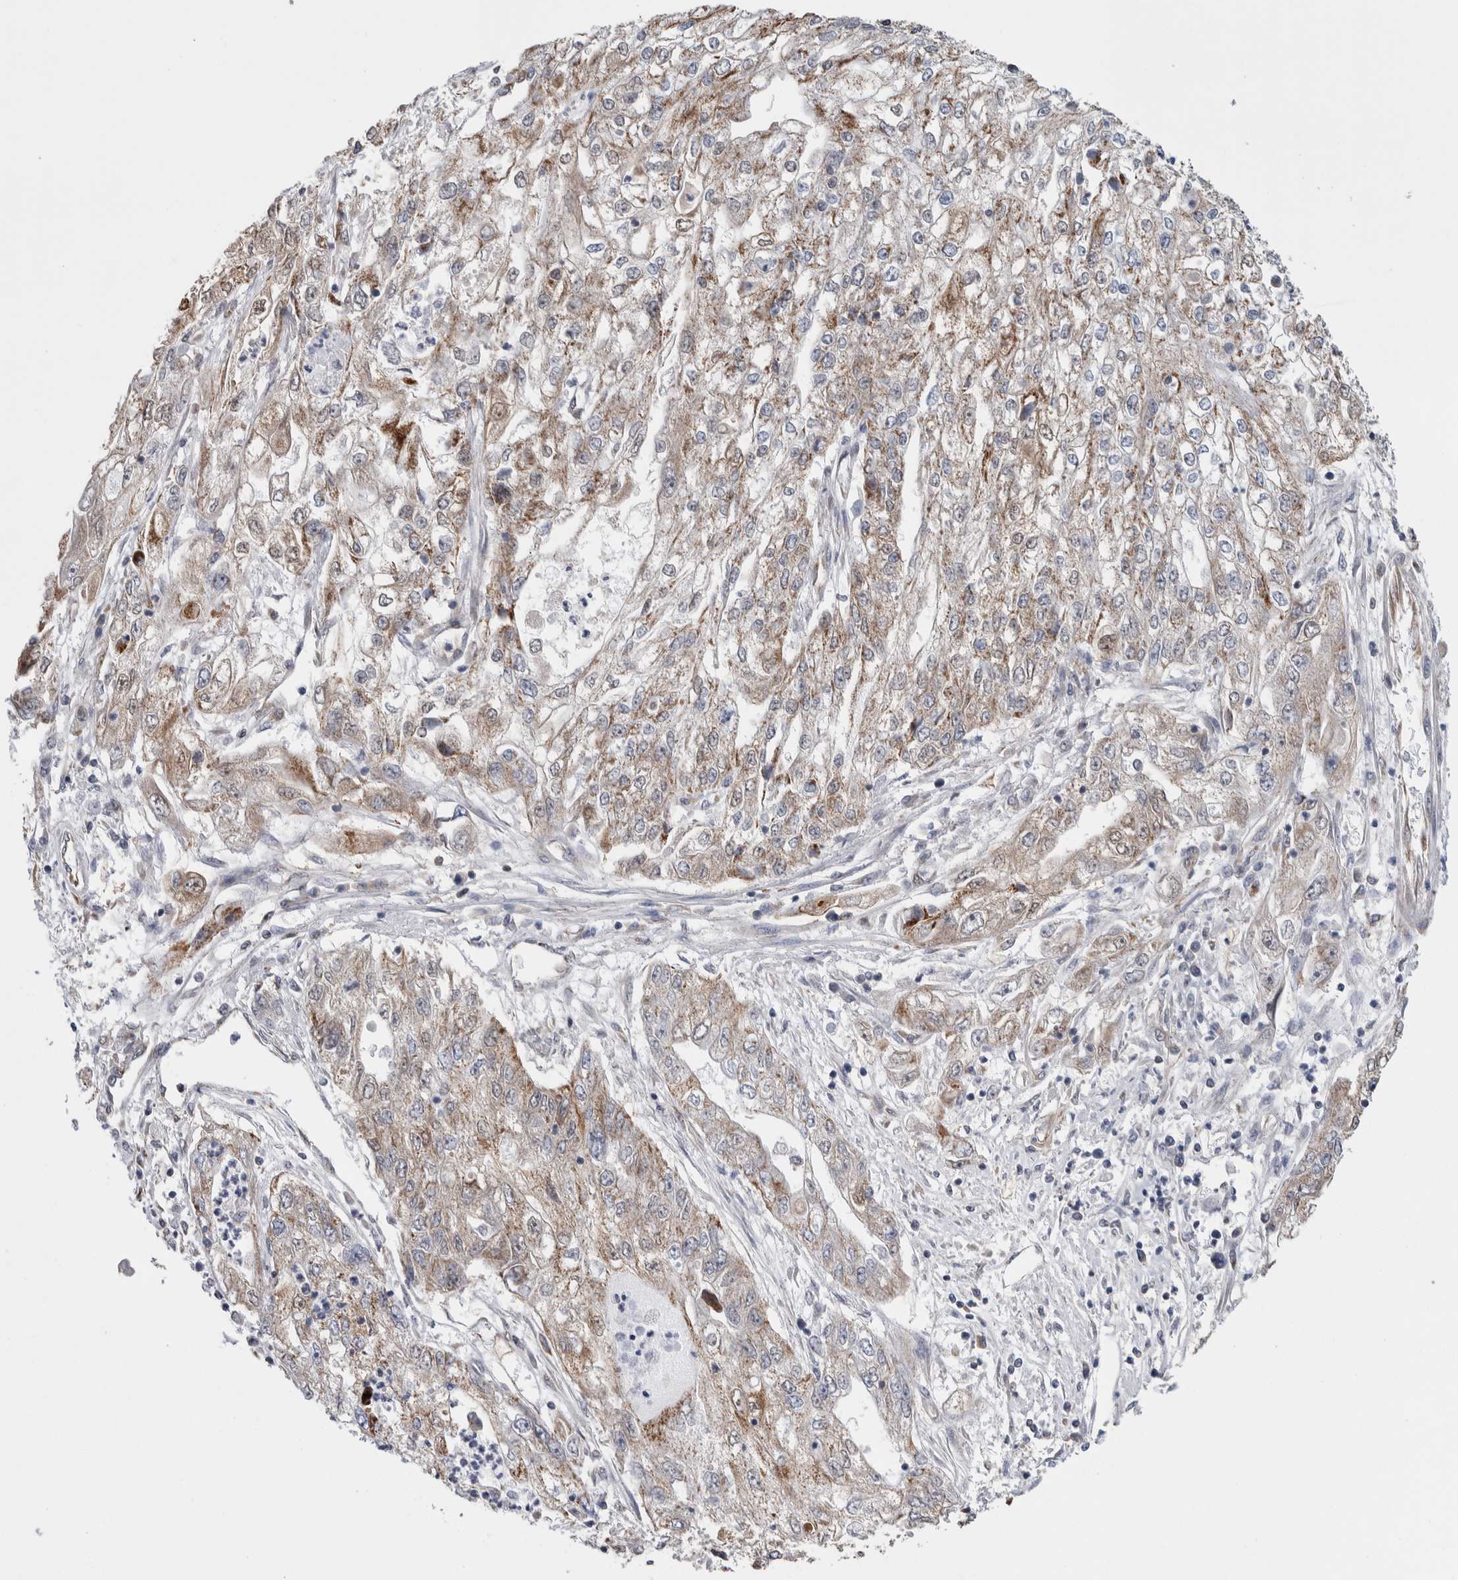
{"staining": {"intensity": "moderate", "quantity": ">75%", "location": "cytoplasmic/membranous"}, "tissue": "endometrial cancer", "cell_type": "Tumor cells", "image_type": "cancer", "snomed": [{"axis": "morphology", "description": "Adenocarcinoma, NOS"}, {"axis": "topography", "description": "Endometrium"}], "caption": "This photomicrograph reveals IHC staining of adenocarcinoma (endometrial), with medium moderate cytoplasmic/membranous staining in about >75% of tumor cells.", "gene": "ETFA", "patient": {"sex": "female", "age": 49}}